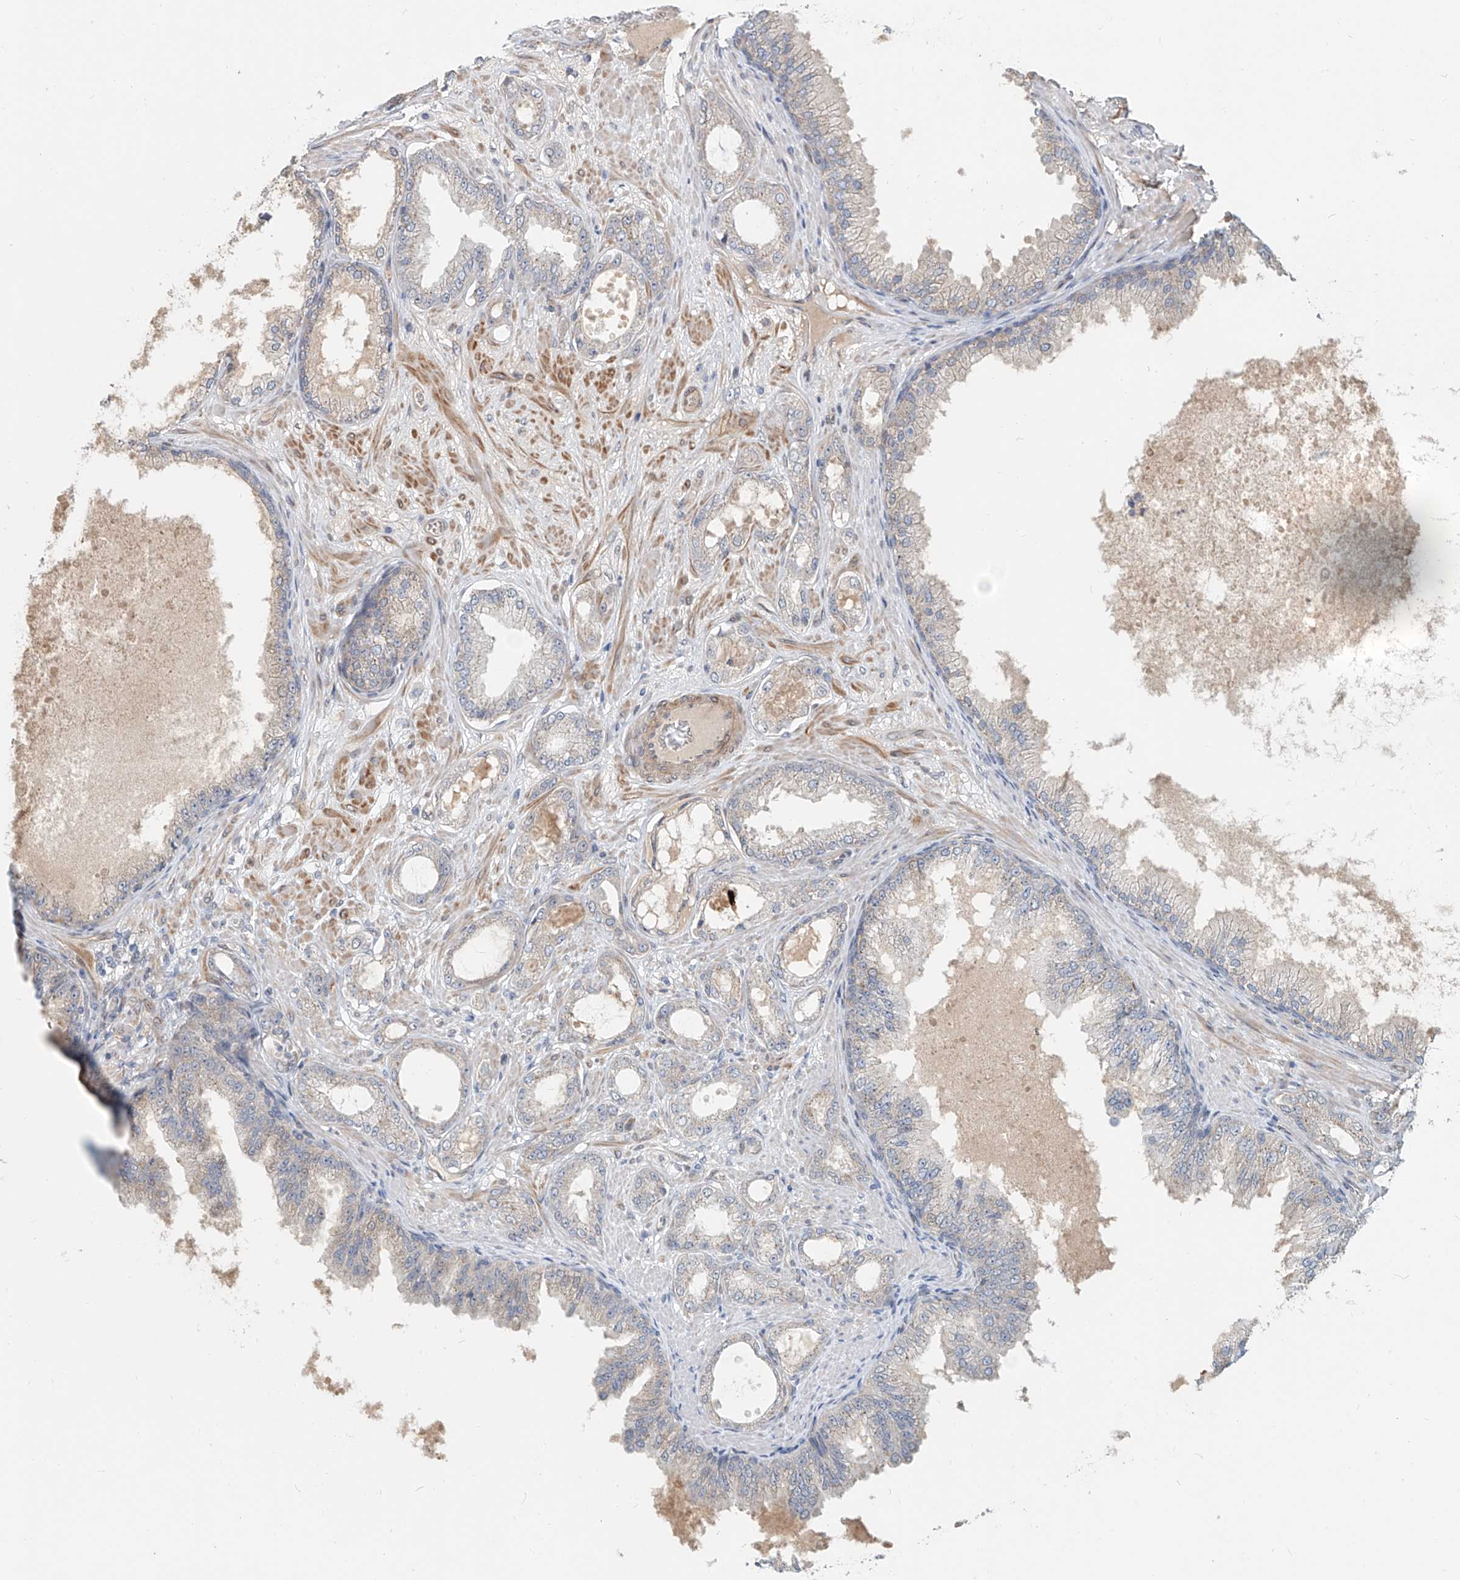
{"staining": {"intensity": "negative", "quantity": "none", "location": "none"}, "tissue": "prostate cancer", "cell_type": "Tumor cells", "image_type": "cancer", "snomed": [{"axis": "morphology", "description": "Adenocarcinoma, Low grade"}, {"axis": "topography", "description": "Prostate"}], "caption": "High magnification brightfield microscopy of prostate cancer stained with DAB (brown) and counterstained with hematoxylin (blue): tumor cells show no significant staining.", "gene": "SASH1", "patient": {"sex": "male", "age": 63}}